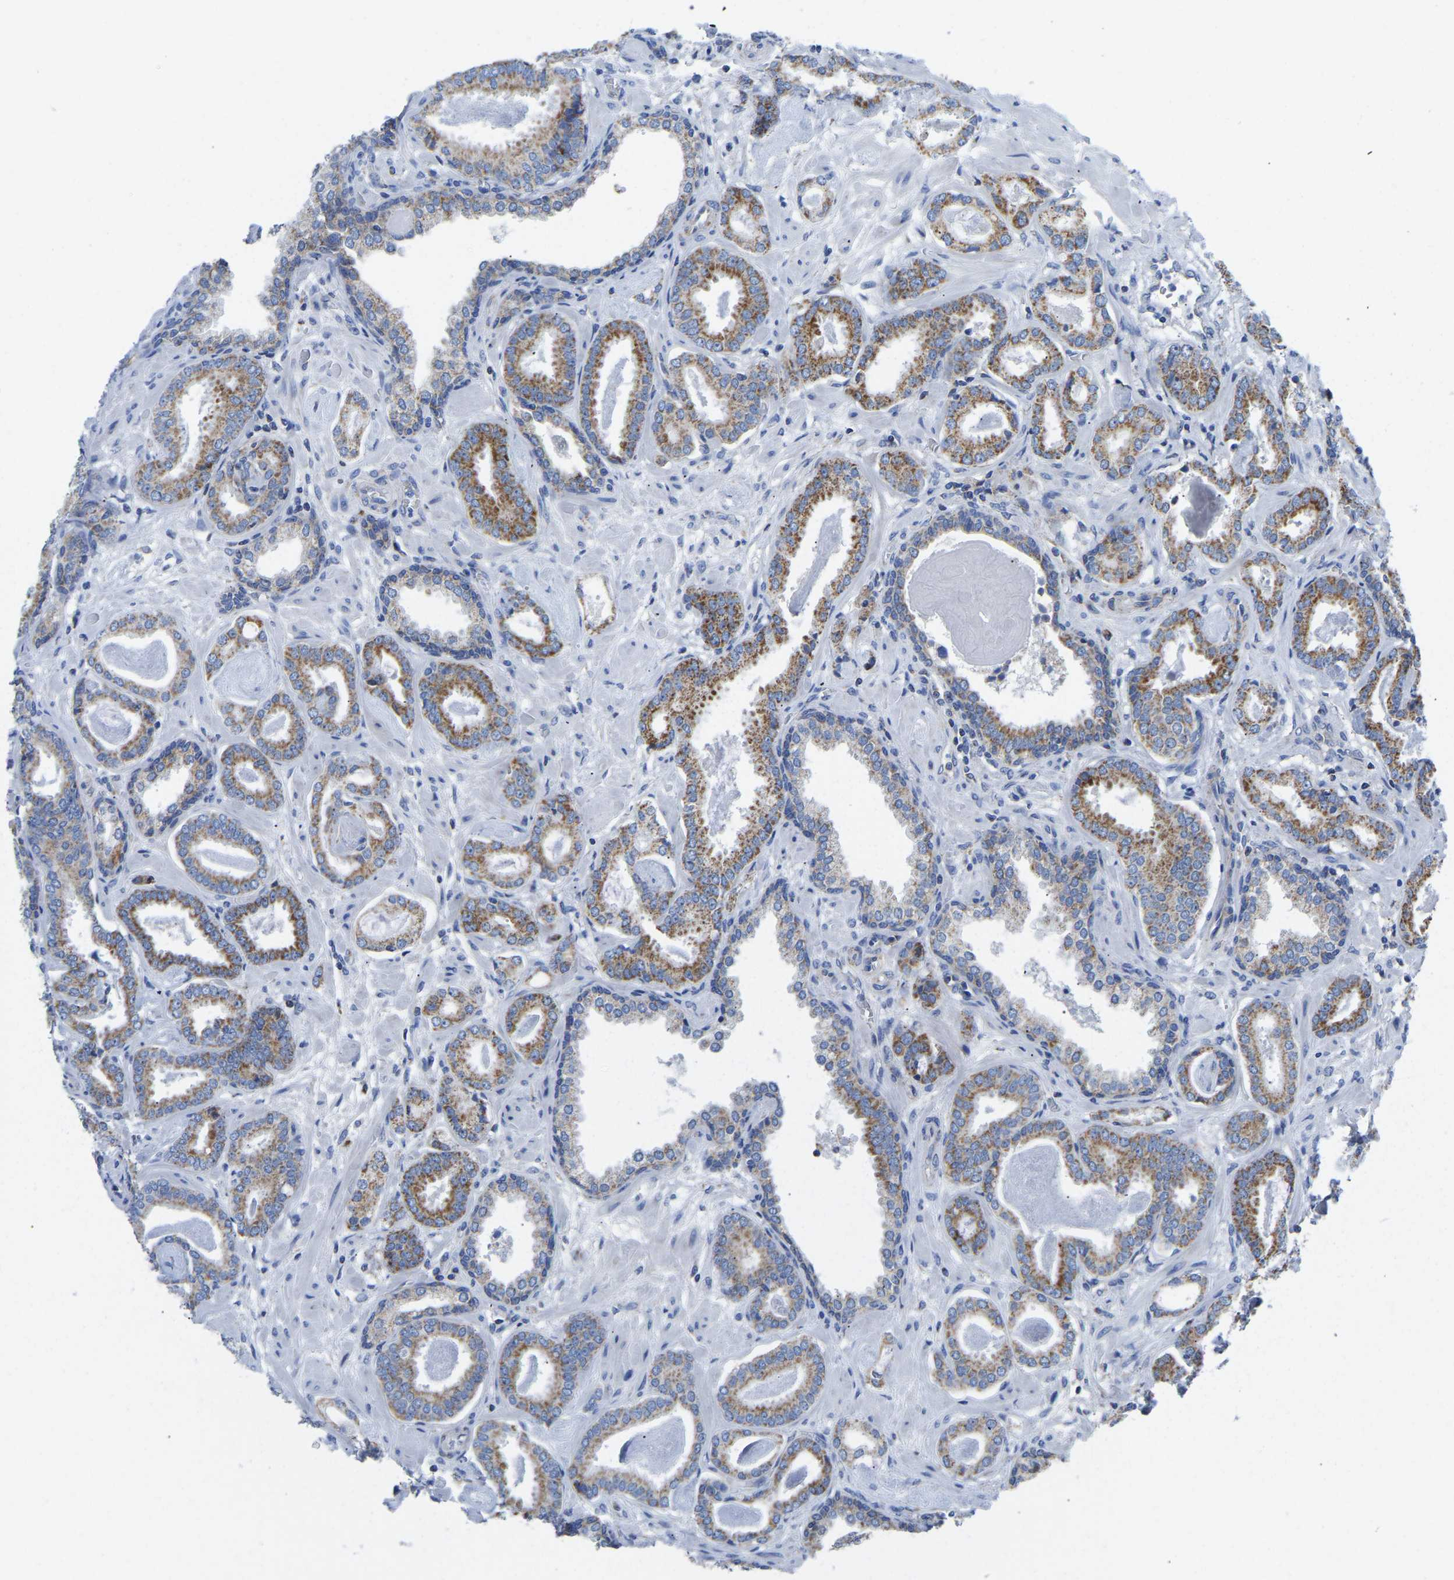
{"staining": {"intensity": "strong", "quantity": "25%-75%", "location": "cytoplasmic/membranous"}, "tissue": "prostate cancer", "cell_type": "Tumor cells", "image_type": "cancer", "snomed": [{"axis": "morphology", "description": "Adenocarcinoma, Low grade"}, {"axis": "topography", "description": "Prostate"}], "caption": "Immunohistochemistry (IHC) micrograph of human prostate cancer (adenocarcinoma (low-grade)) stained for a protein (brown), which reveals high levels of strong cytoplasmic/membranous staining in about 25%-75% of tumor cells.", "gene": "ETFA", "patient": {"sex": "male", "age": 53}}